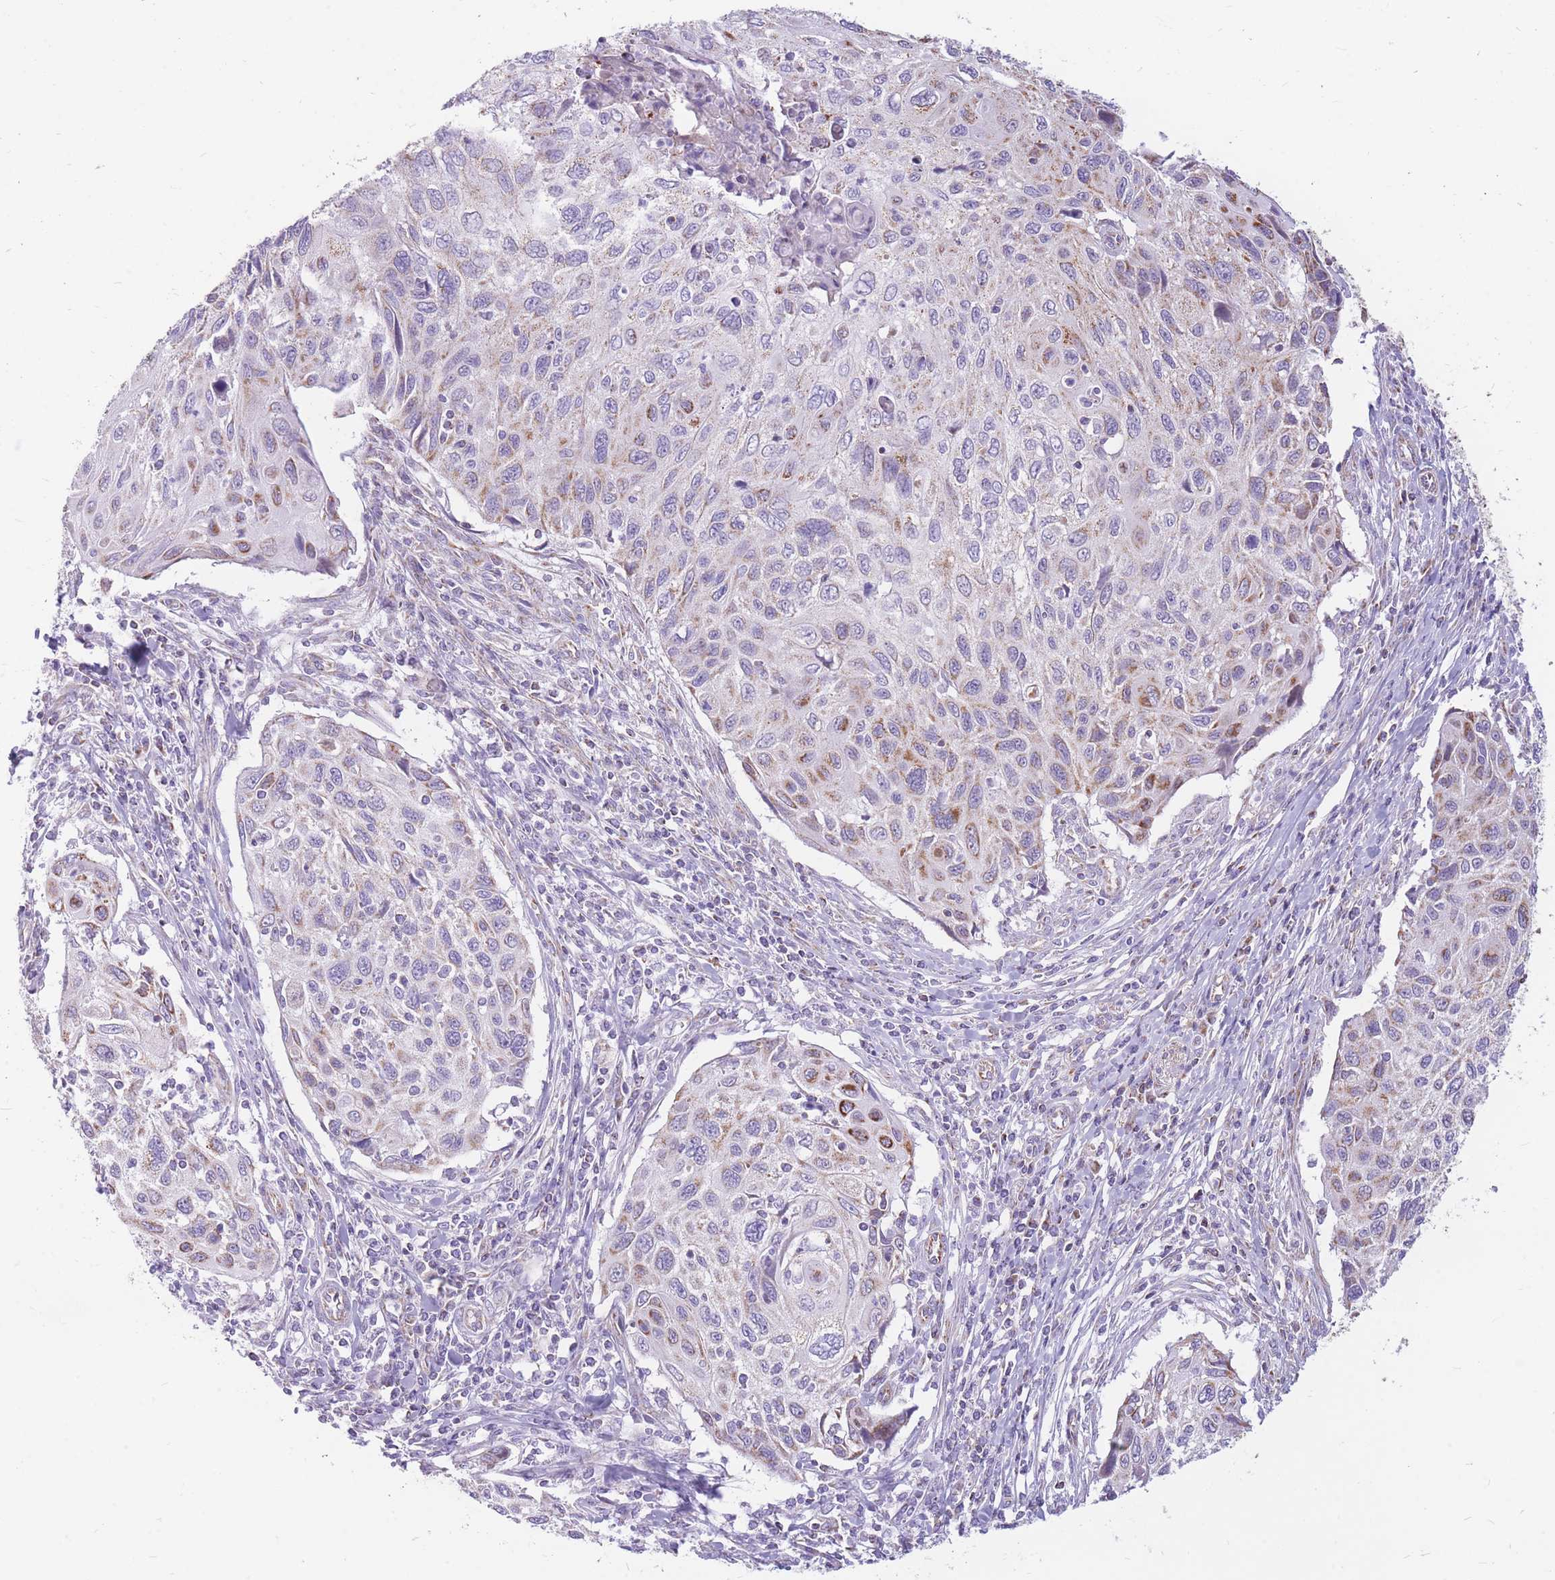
{"staining": {"intensity": "moderate", "quantity": "<25%", "location": "cytoplasmic/membranous"}, "tissue": "cervical cancer", "cell_type": "Tumor cells", "image_type": "cancer", "snomed": [{"axis": "morphology", "description": "Squamous cell carcinoma, NOS"}, {"axis": "topography", "description": "Cervix"}], "caption": "Protein staining of squamous cell carcinoma (cervical) tissue exhibits moderate cytoplasmic/membranous staining in about <25% of tumor cells.", "gene": "PCSK1", "patient": {"sex": "female", "age": 70}}